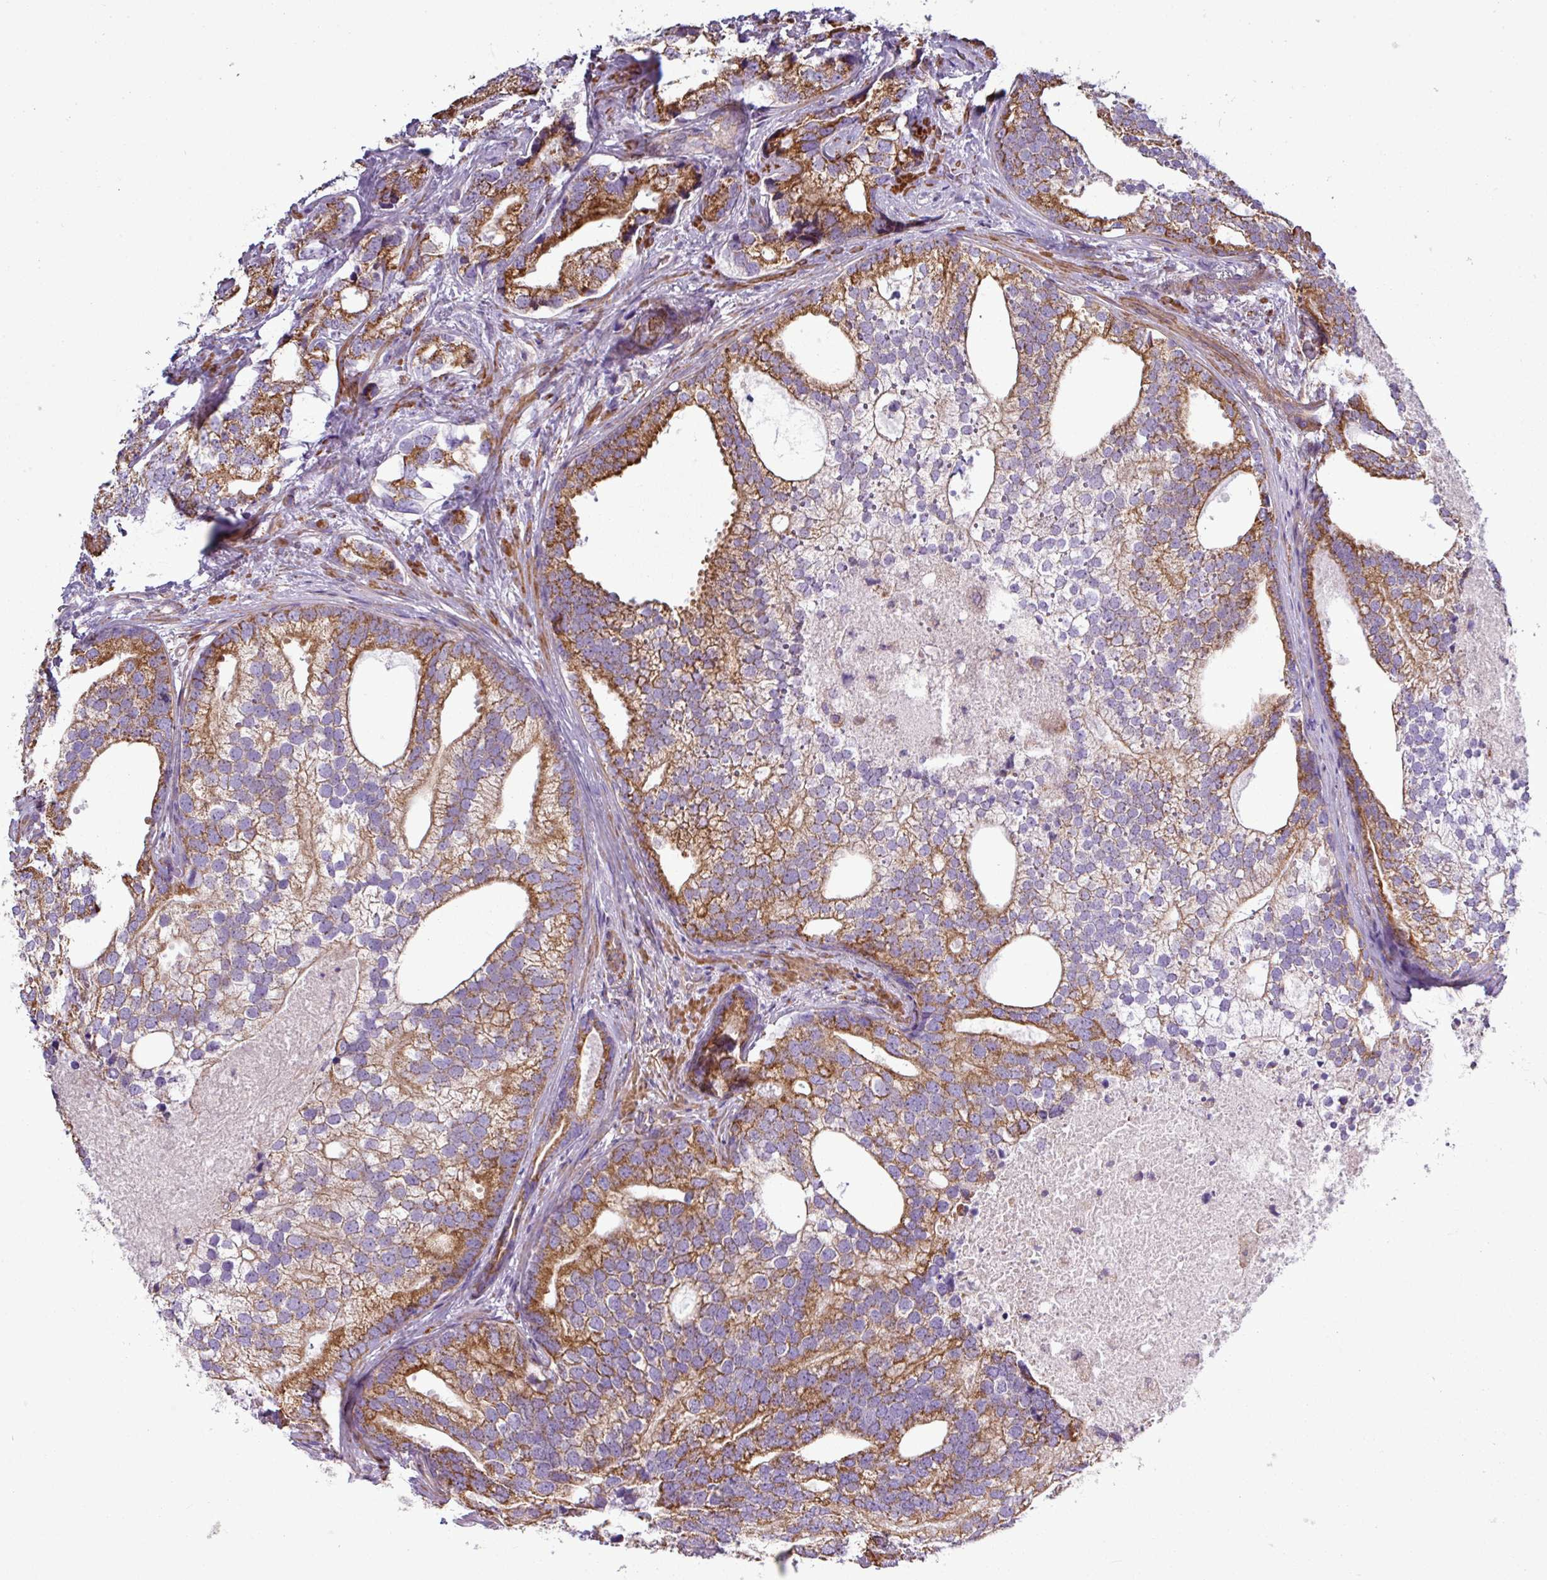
{"staining": {"intensity": "strong", "quantity": ">75%", "location": "cytoplasmic/membranous"}, "tissue": "prostate cancer", "cell_type": "Tumor cells", "image_type": "cancer", "snomed": [{"axis": "morphology", "description": "Adenocarcinoma, High grade"}, {"axis": "topography", "description": "Prostate"}], "caption": "The immunohistochemical stain shows strong cytoplasmic/membranous staining in tumor cells of prostate cancer tissue.", "gene": "BTN2A2", "patient": {"sex": "male", "age": 75}}